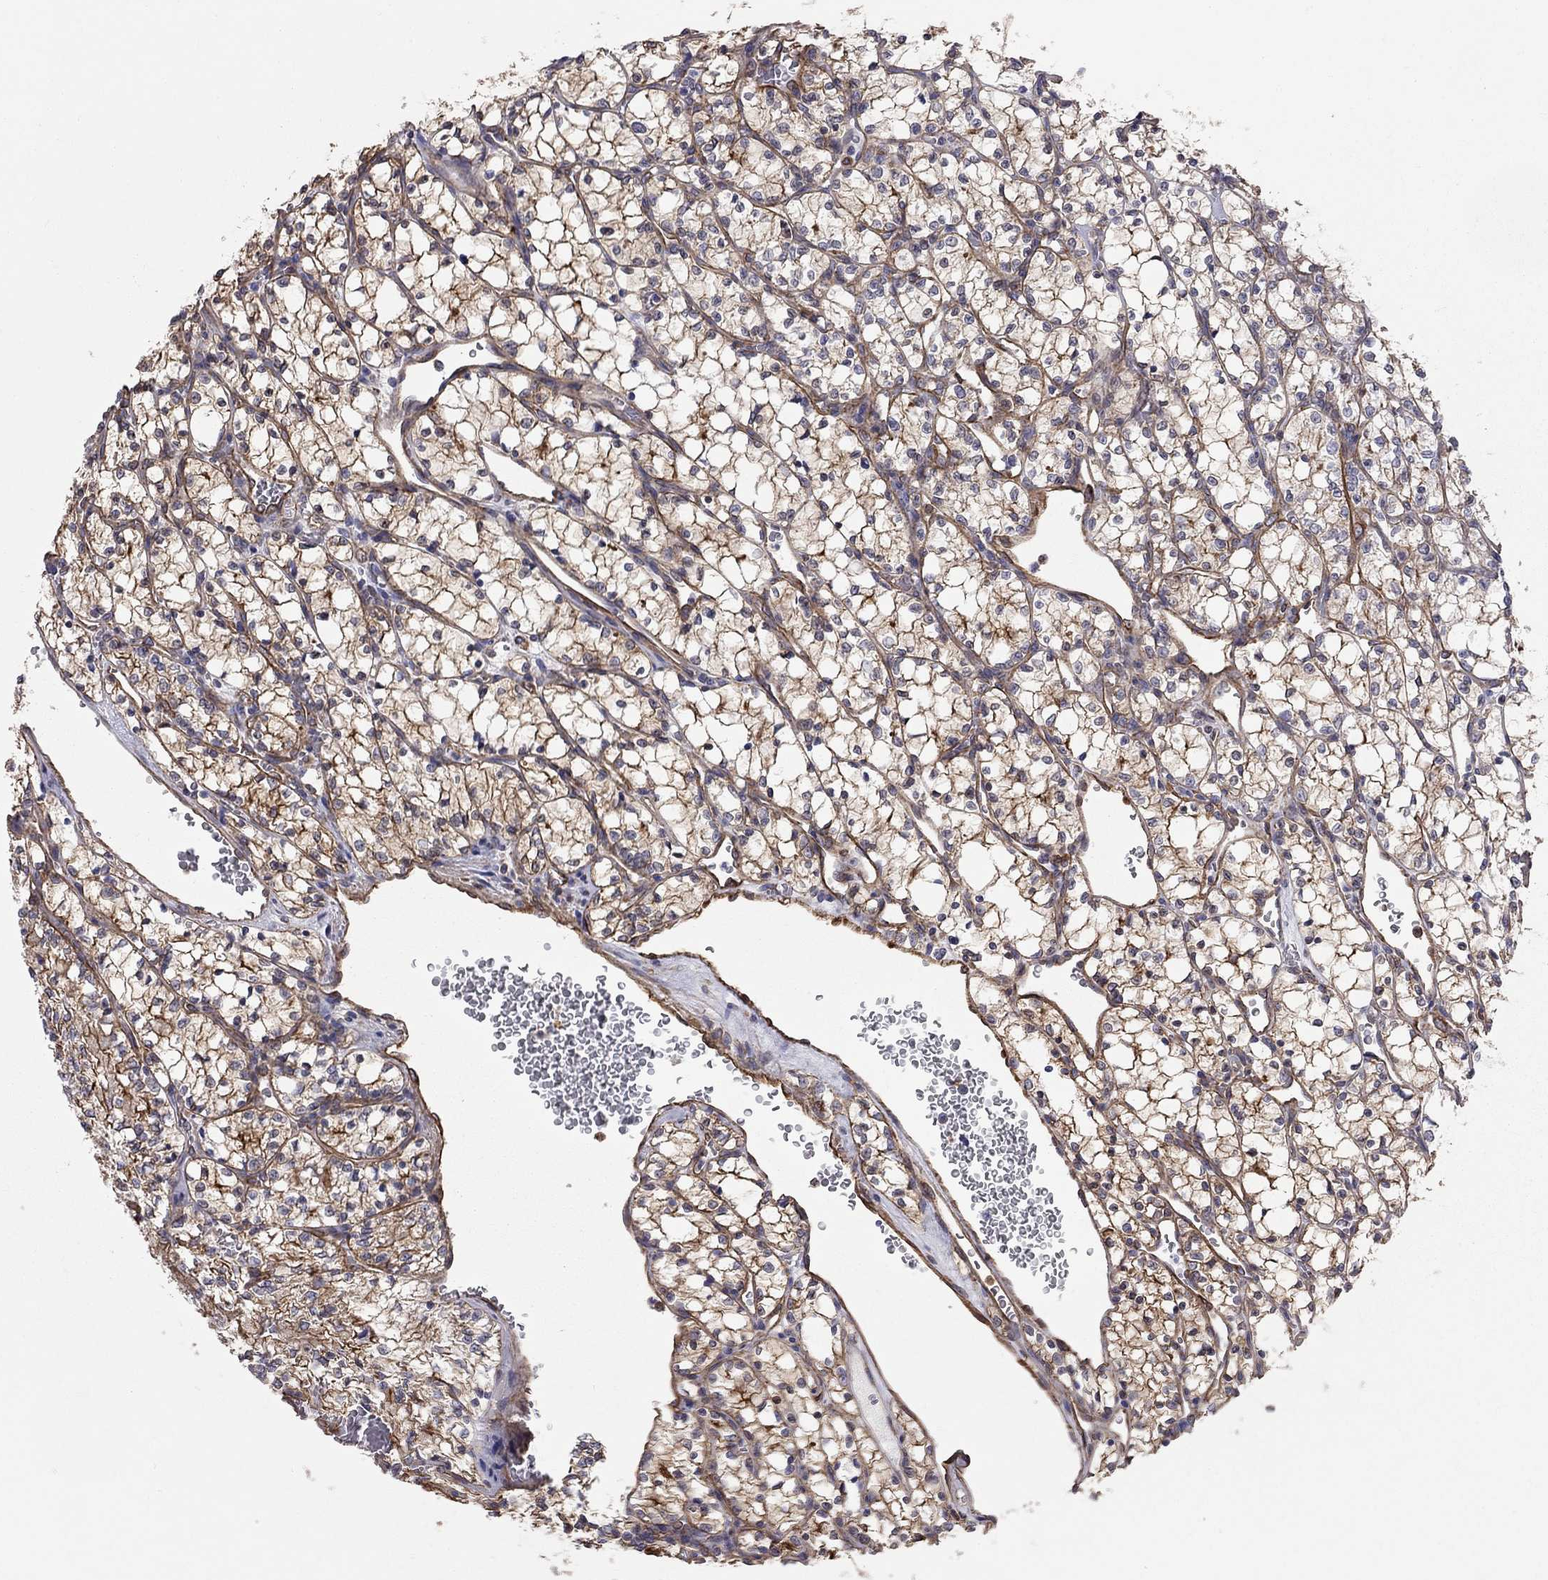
{"staining": {"intensity": "strong", "quantity": "25%-75%", "location": "cytoplasmic/membranous"}, "tissue": "renal cancer", "cell_type": "Tumor cells", "image_type": "cancer", "snomed": [{"axis": "morphology", "description": "Adenocarcinoma, NOS"}, {"axis": "topography", "description": "Kidney"}], "caption": "IHC of adenocarcinoma (renal) demonstrates high levels of strong cytoplasmic/membranous expression in approximately 25%-75% of tumor cells. Immunohistochemistry stains the protein in brown and the nuclei are stained blue.", "gene": "BICDL2", "patient": {"sex": "female", "age": 69}}